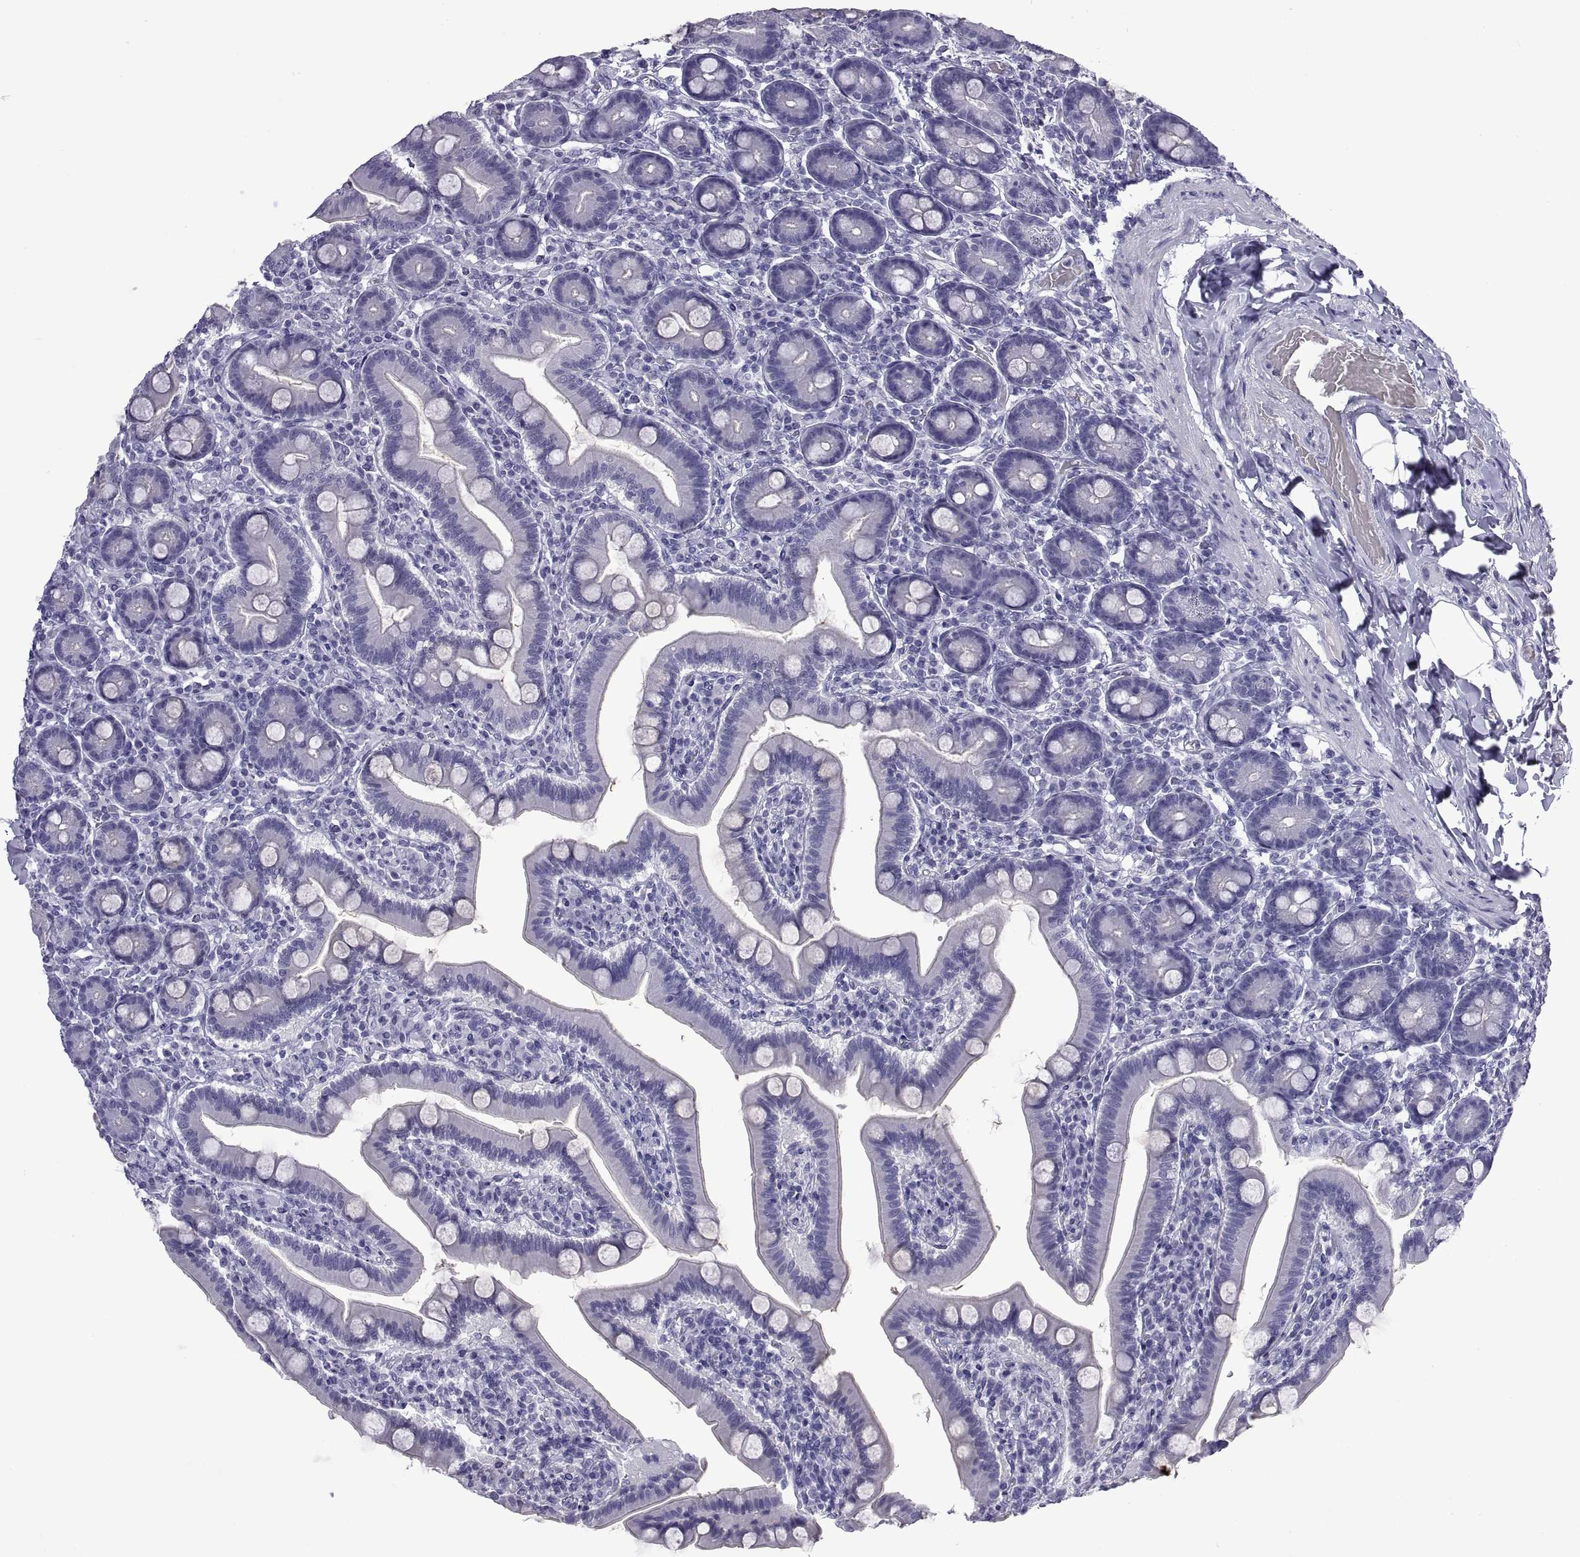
{"staining": {"intensity": "negative", "quantity": "none", "location": "none"}, "tissue": "small intestine", "cell_type": "Glandular cells", "image_type": "normal", "snomed": [{"axis": "morphology", "description": "Normal tissue, NOS"}, {"axis": "topography", "description": "Small intestine"}], "caption": "Human small intestine stained for a protein using IHC demonstrates no positivity in glandular cells.", "gene": "CRISP1", "patient": {"sex": "male", "age": 66}}